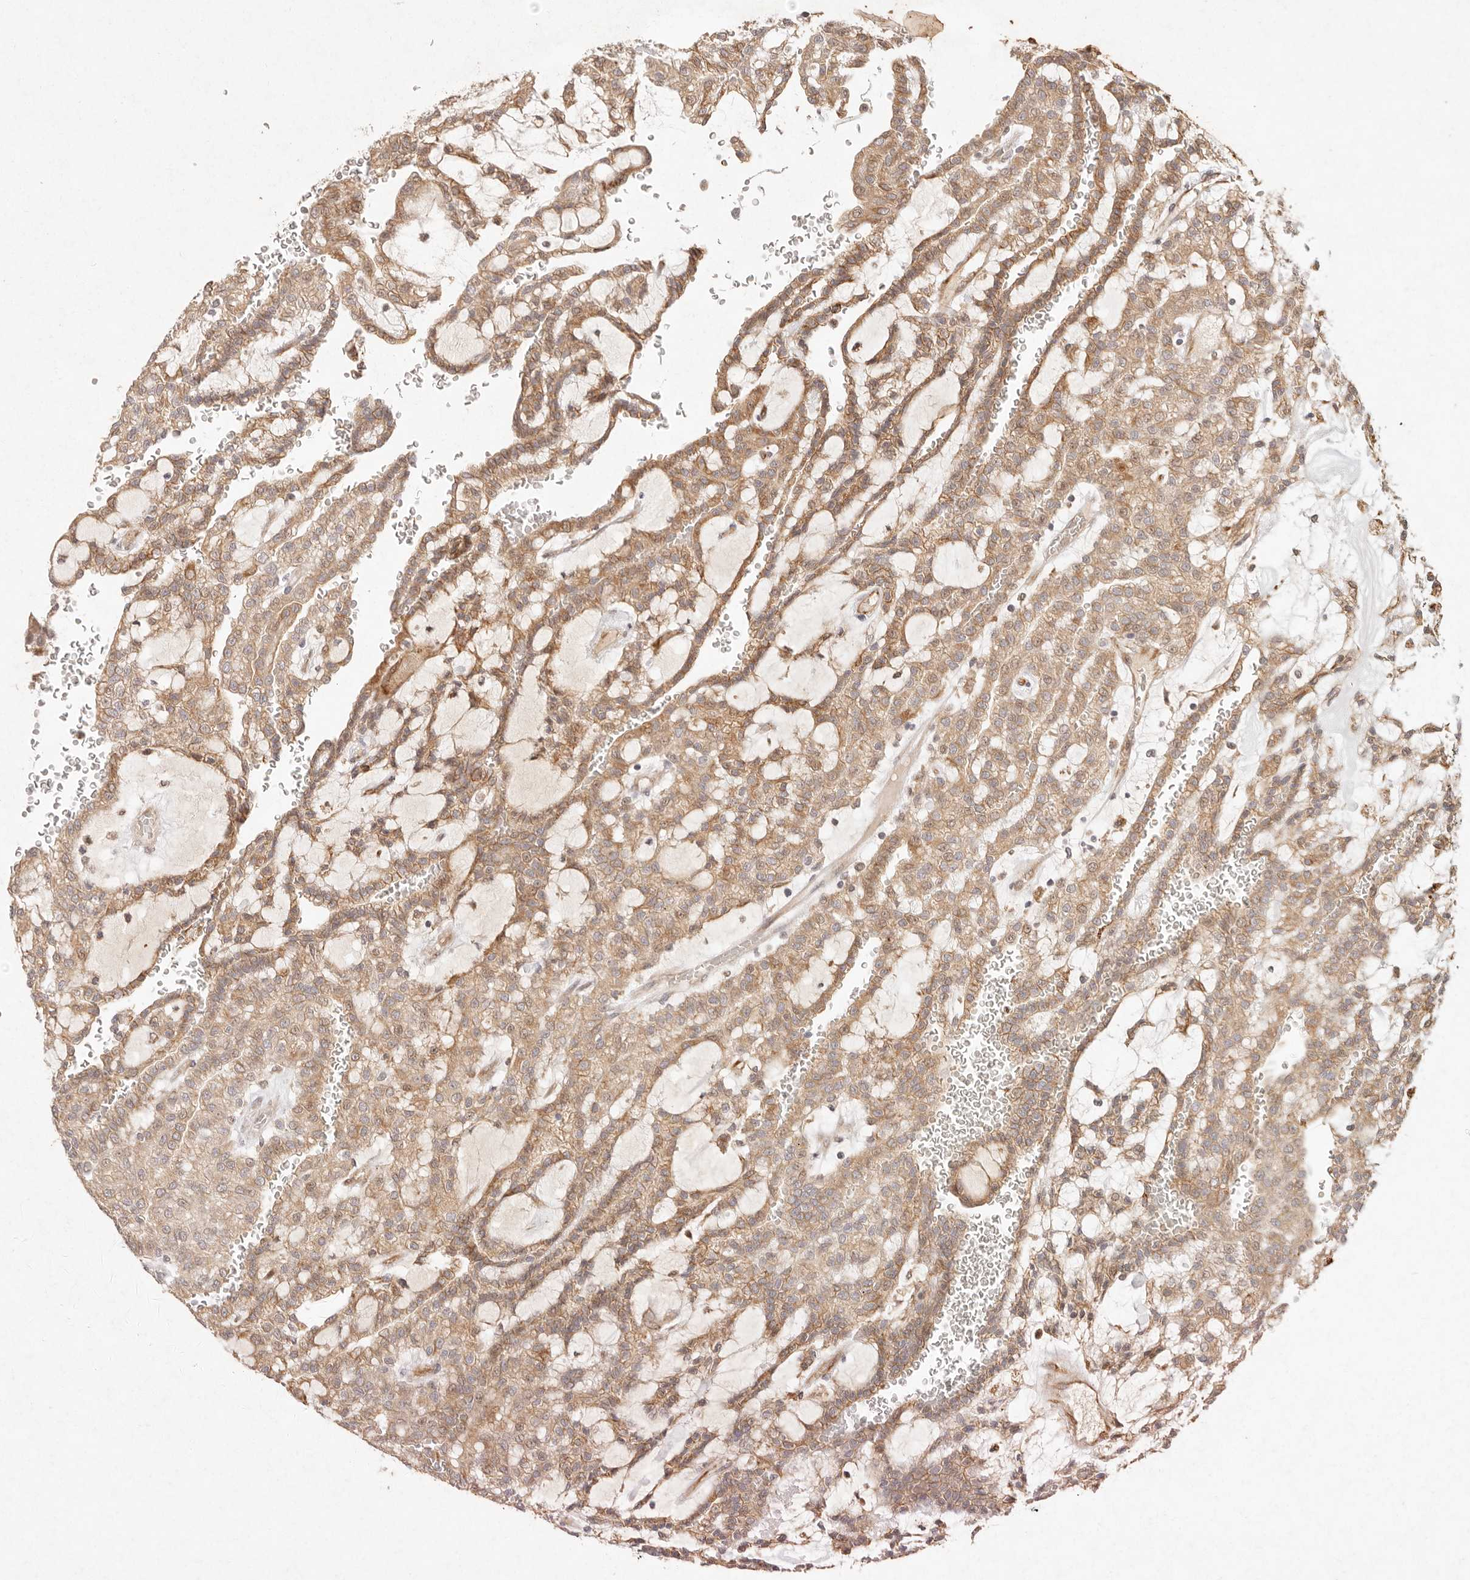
{"staining": {"intensity": "moderate", "quantity": ">75%", "location": "cytoplasmic/membranous"}, "tissue": "renal cancer", "cell_type": "Tumor cells", "image_type": "cancer", "snomed": [{"axis": "morphology", "description": "Adenocarcinoma, NOS"}, {"axis": "topography", "description": "Kidney"}], "caption": "A brown stain labels moderate cytoplasmic/membranous positivity of a protein in adenocarcinoma (renal) tumor cells.", "gene": "C1orf127", "patient": {"sex": "male", "age": 63}}